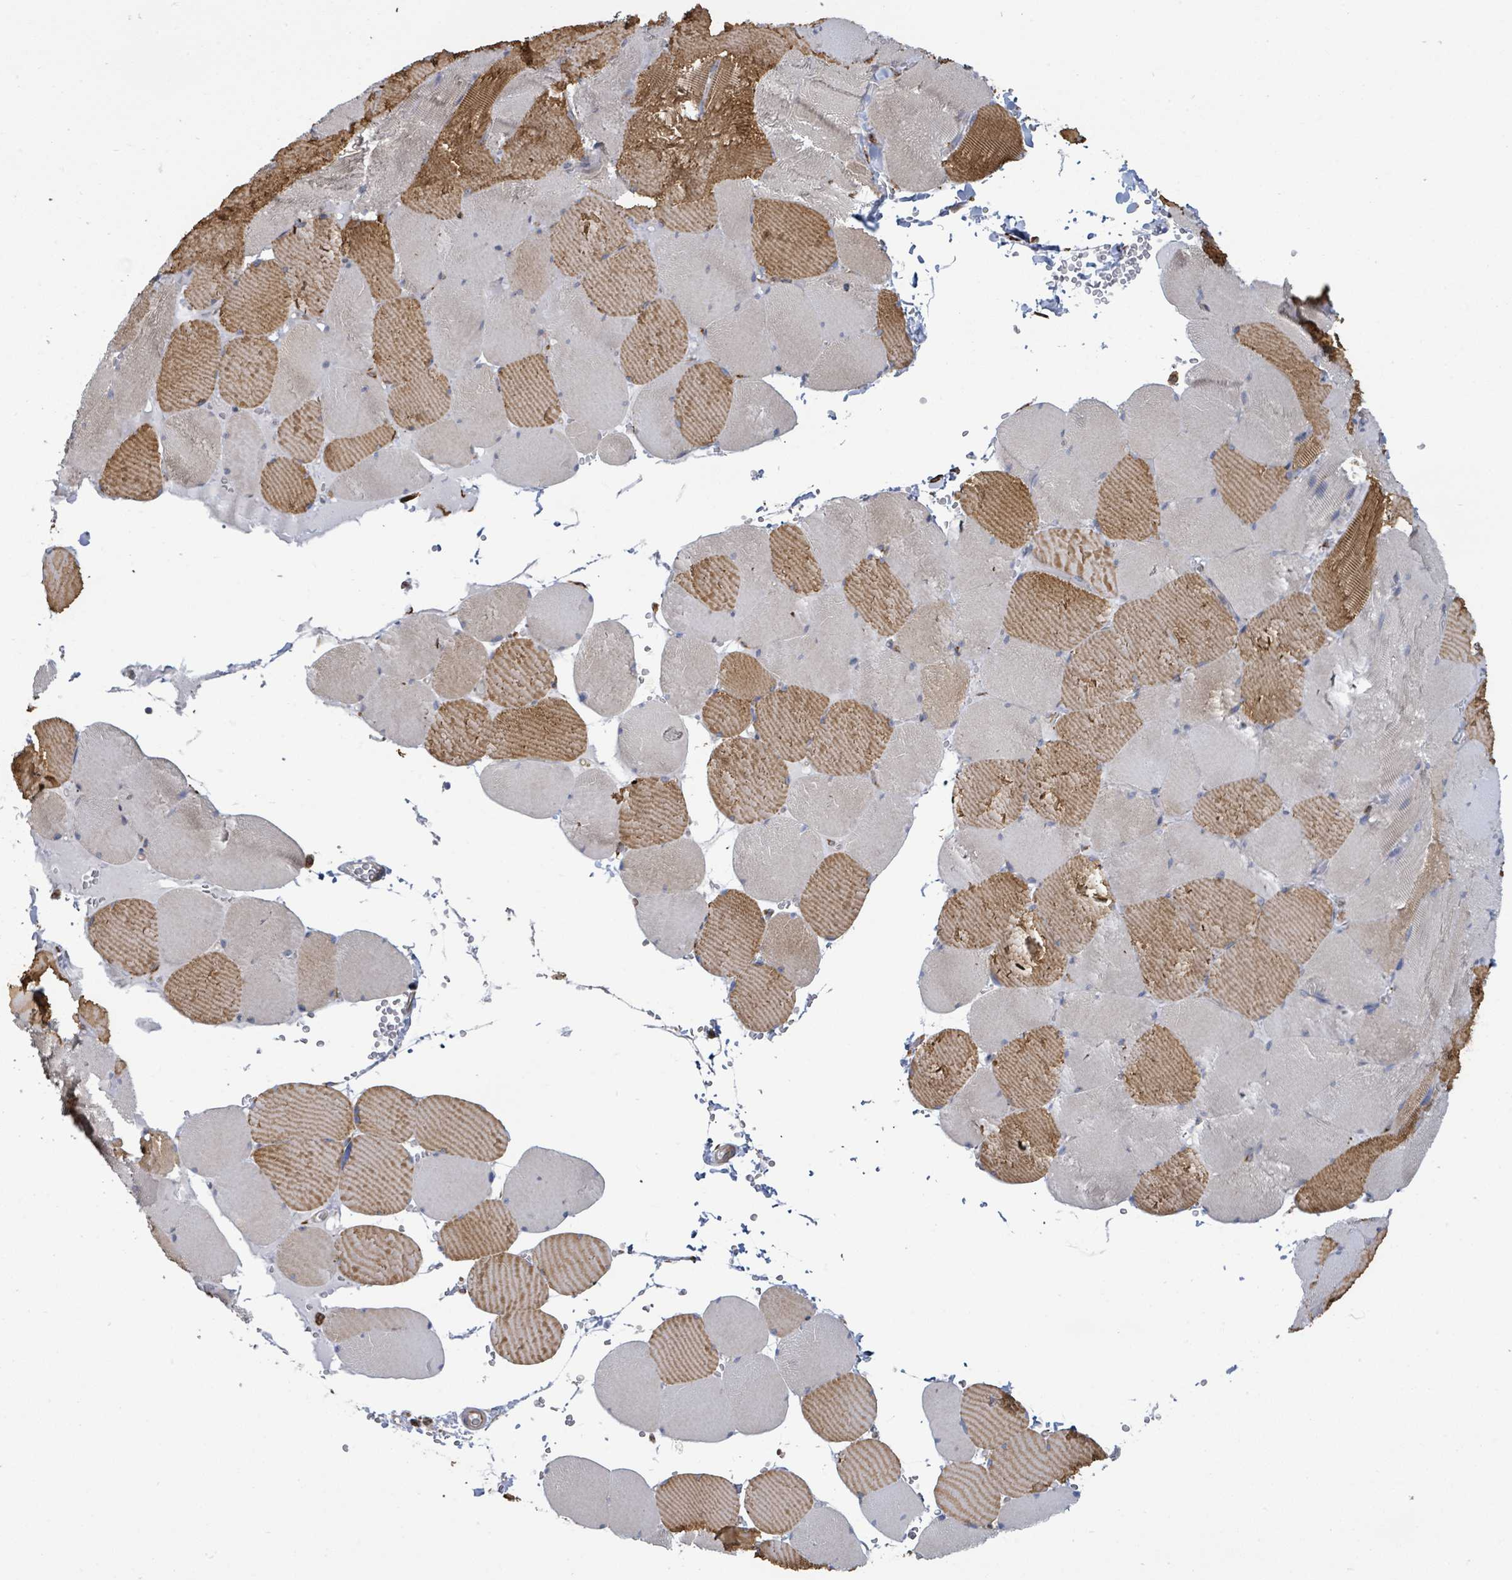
{"staining": {"intensity": "moderate", "quantity": "25%-75%", "location": "cytoplasmic/membranous"}, "tissue": "skeletal muscle", "cell_type": "Myocytes", "image_type": "normal", "snomed": [{"axis": "morphology", "description": "Normal tissue, NOS"}, {"axis": "topography", "description": "Skeletal muscle"}, {"axis": "topography", "description": "Head-Neck"}], "caption": "DAB (3,3'-diaminobenzidine) immunohistochemical staining of benign human skeletal muscle displays moderate cytoplasmic/membranous protein positivity in about 25%-75% of myocytes. Ihc stains the protein in brown and the nuclei are stained blue.", "gene": "RFPL4AL1", "patient": {"sex": "male", "age": 66}}